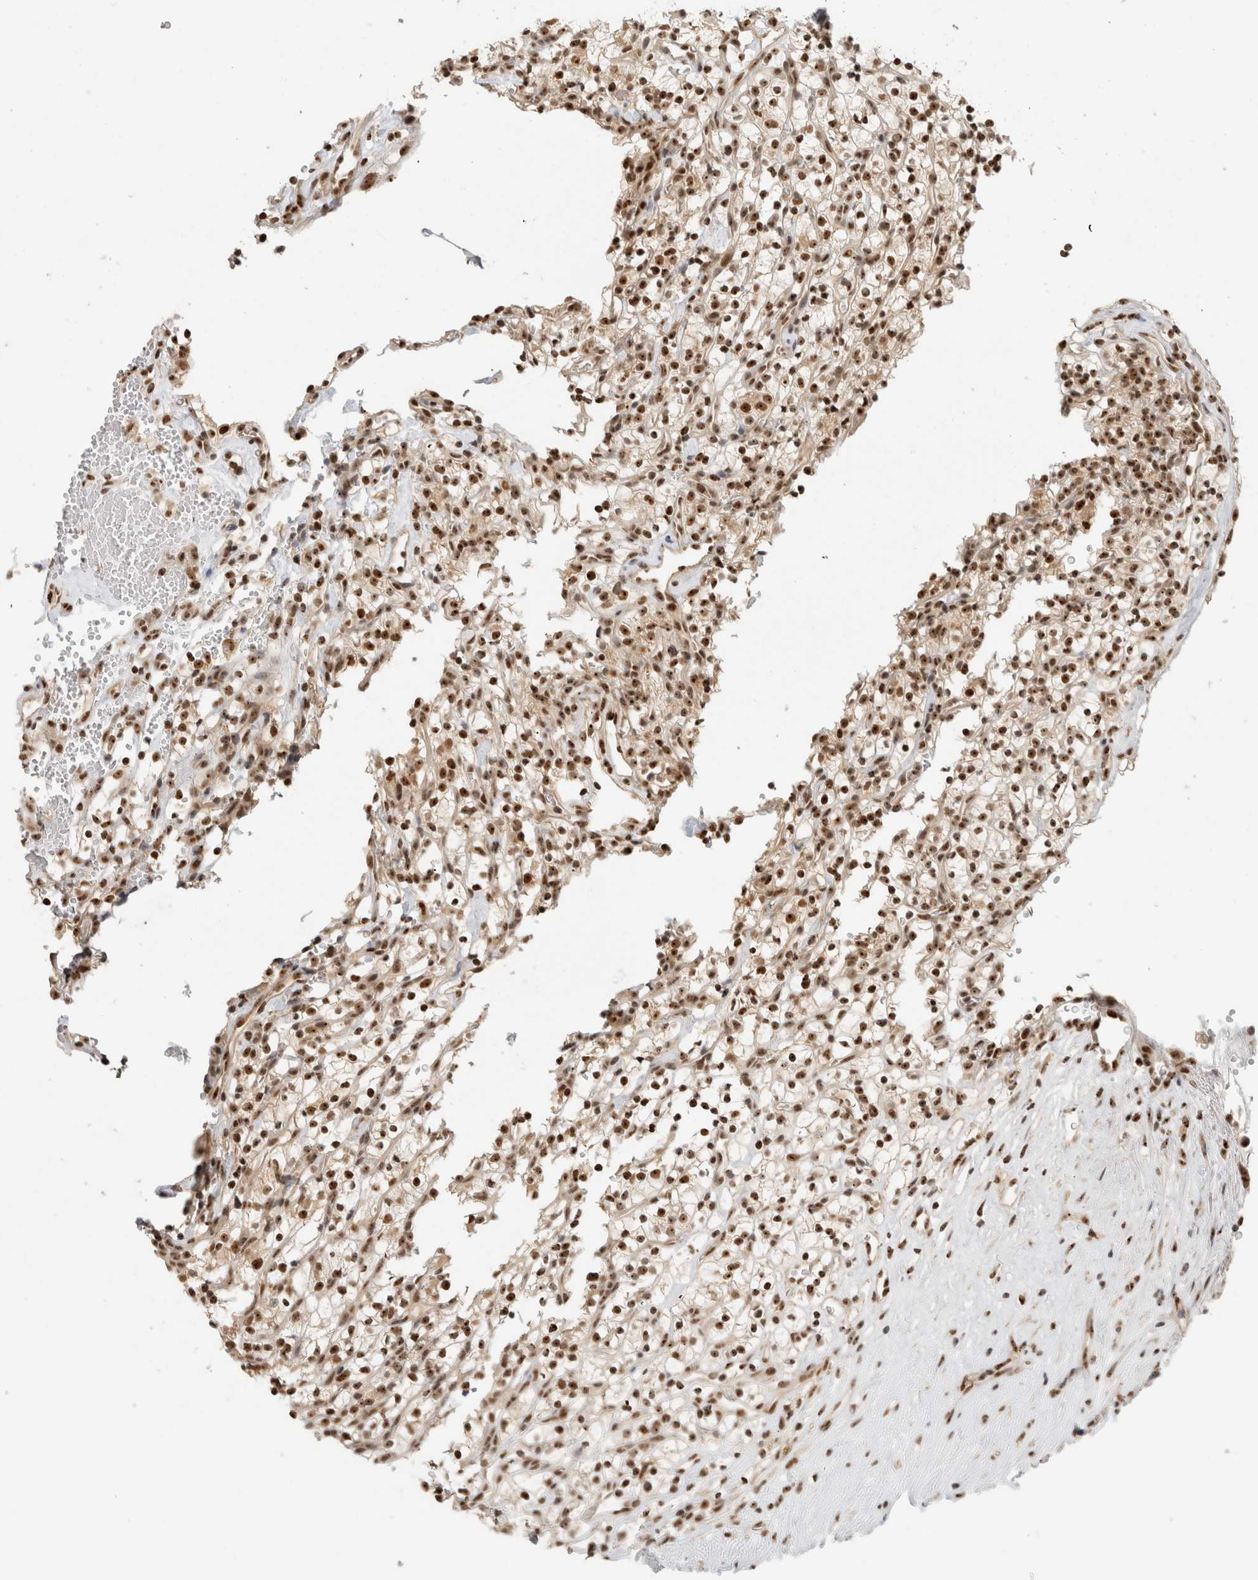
{"staining": {"intensity": "strong", "quantity": ">75%", "location": "nuclear"}, "tissue": "renal cancer", "cell_type": "Tumor cells", "image_type": "cancer", "snomed": [{"axis": "morphology", "description": "Adenocarcinoma, NOS"}, {"axis": "topography", "description": "Kidney"}], "caption": "Human renal cancer (adenocarcinoma) stained for a protein (brown) exhibits strong nuclear positive staining in about >75% of tumor cells.", "gene": "EBNA1BP2", "patient": {"sex": "female", "age": 57}}